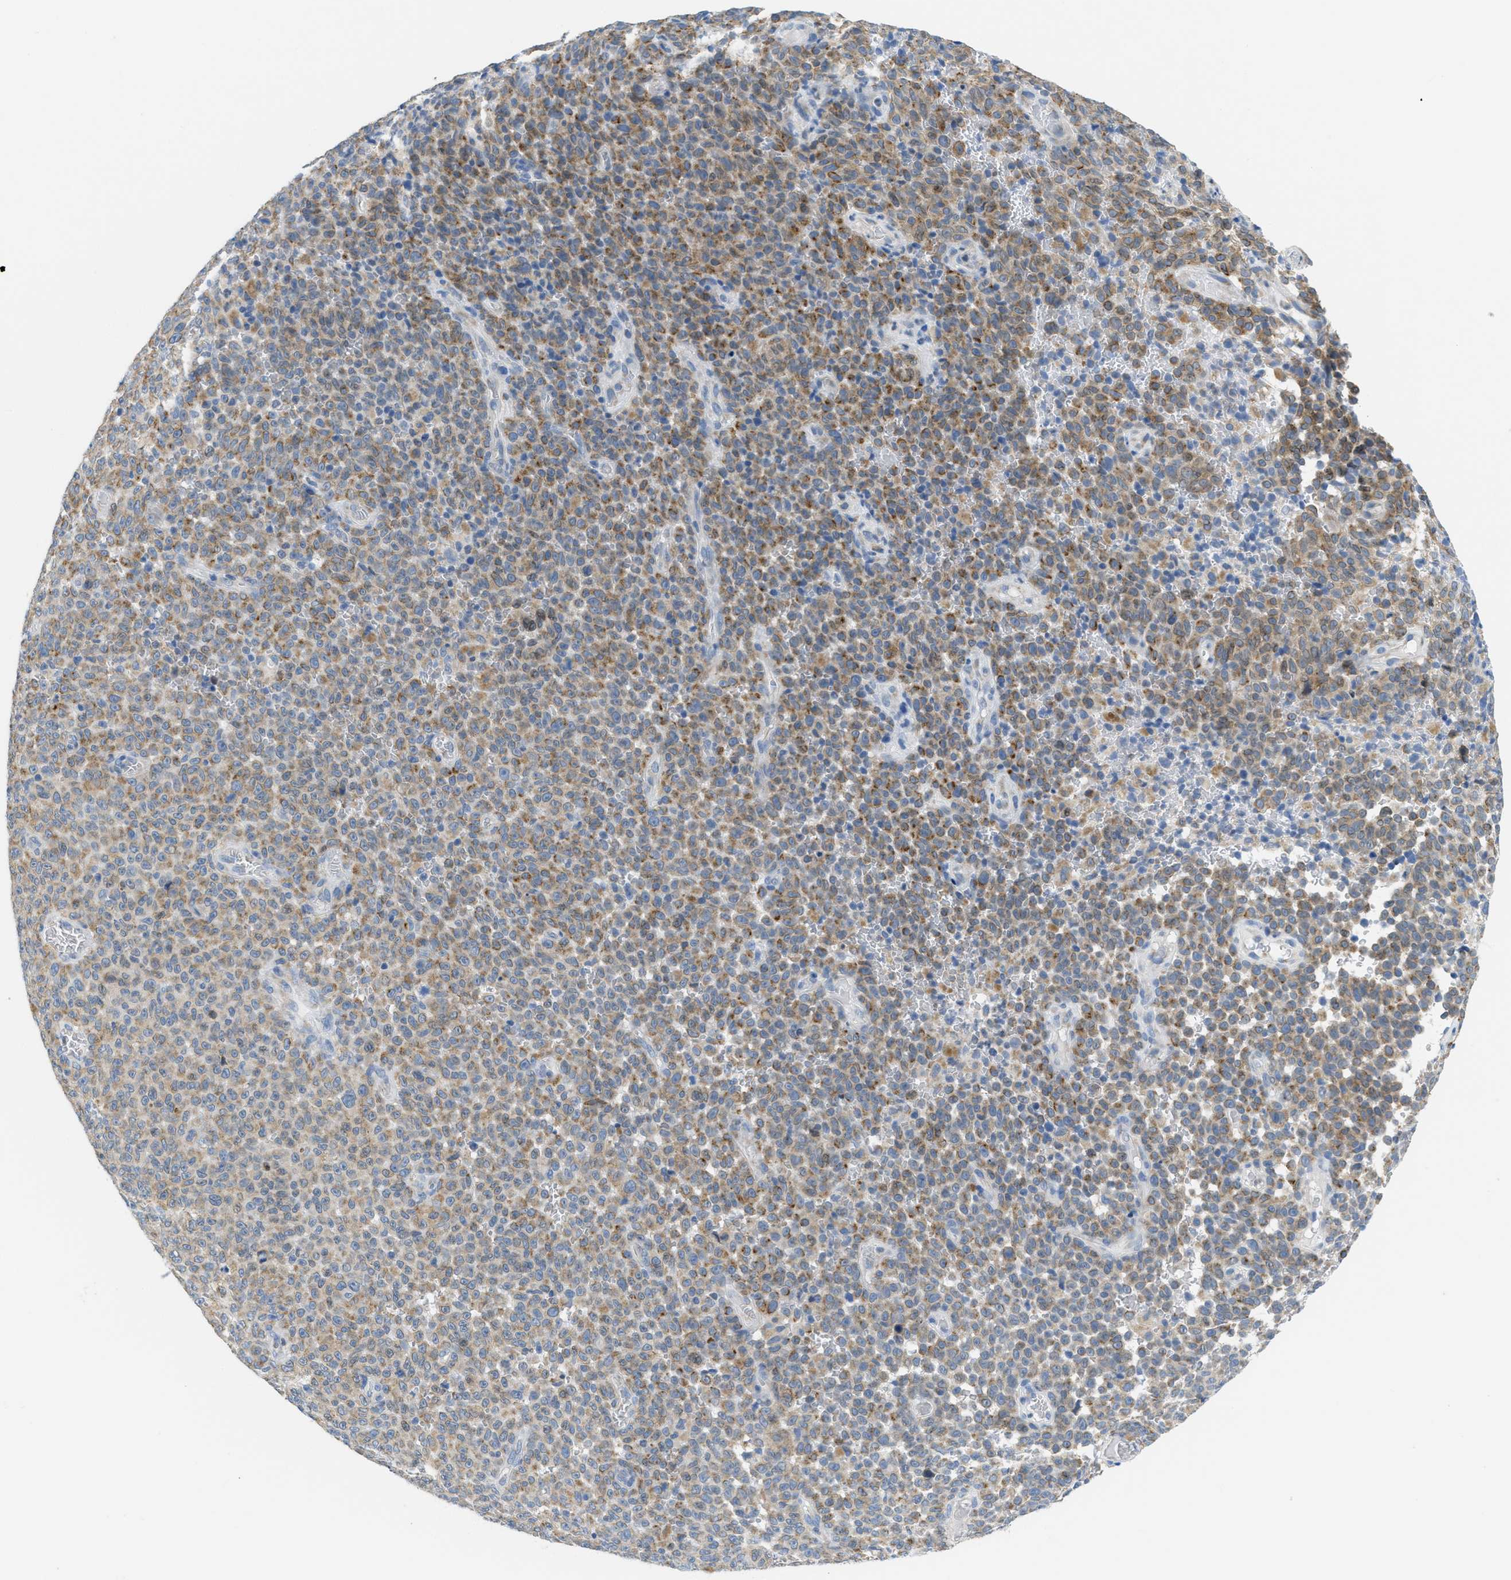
{"staining": {"intensity": "moderate", "quantity": ">75%", "location": "cytoplasmic/membranous"}, "tissue": "melanoma", "cell_type": "Tumor cells", "image_type": "cancer", "snomed": [{"axis": "morphology", "description": "Malignant melanoma, NOS"}, {"axis": "topography", "description": "Skin"}], "caption": "Moderate cytoplasmic/membranous staining for a protein is identified in approximately >75% of tumor cells of malignant melanoma using IHC.", "gene": "PTDSS1", "patient": {"sex": "female", "age": 82}}